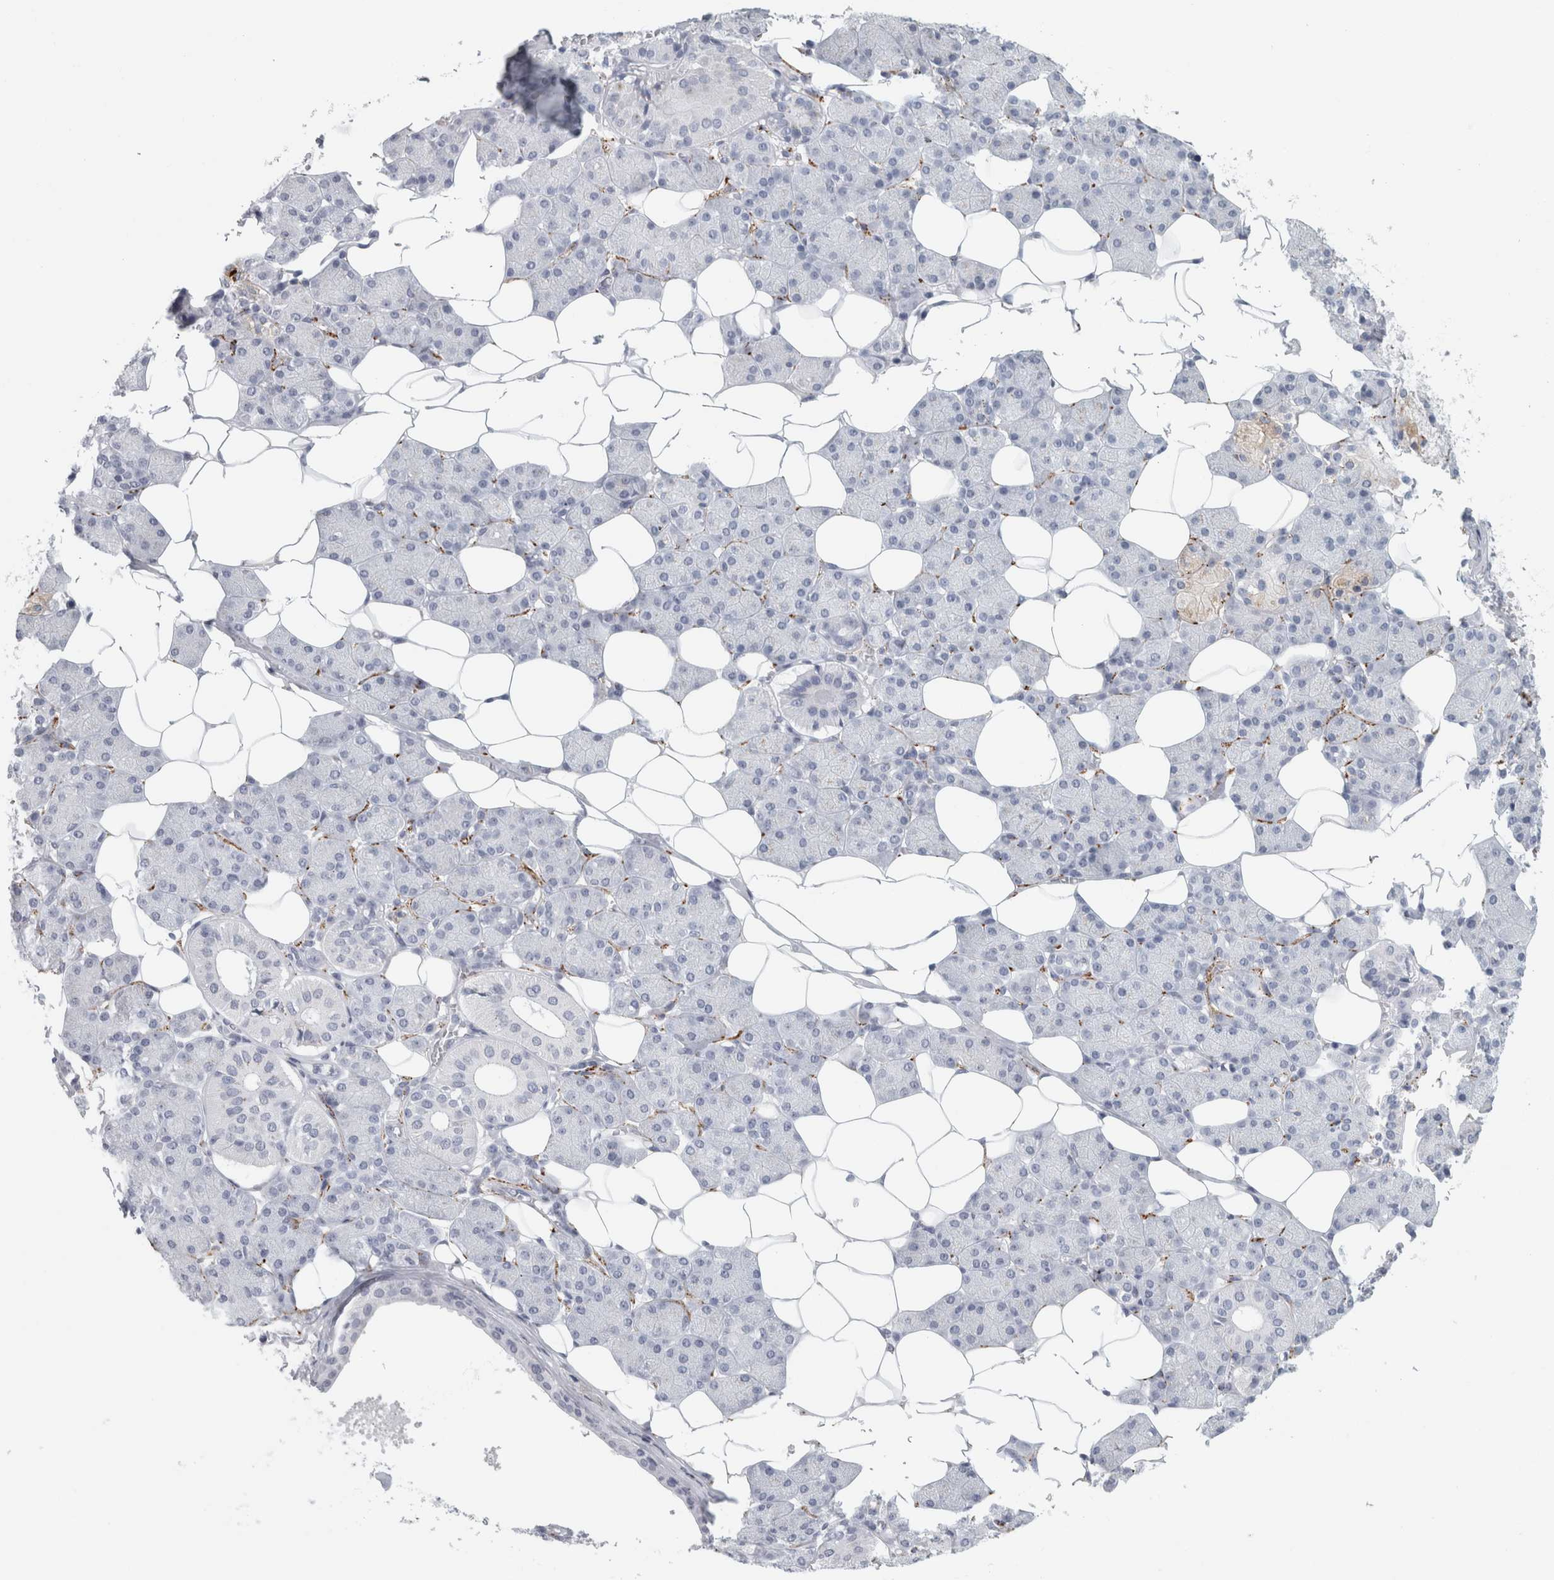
{"staining": {"intensity": "moderate", "quantity": "<25%", "location": "cytoplasmic/membranous"}, "tissue": "salivary gland", "cell_type": "Glandular cells", "image_type": "normal", "snomed": [{"axis": "morphology", "description": "Normal tissue, NOS"}, {"axis": "topography", "description": "Salivary gland"}], "caption": "A low amount of moderate cytoplasmic/membranous expression is seen in about <25% of glandular cells in normal salivary gland. (Brightfield microscopy of DAB IHC at high magnification).", "gene": "CPE", "patient": {"sex": "female", "age": 33}}